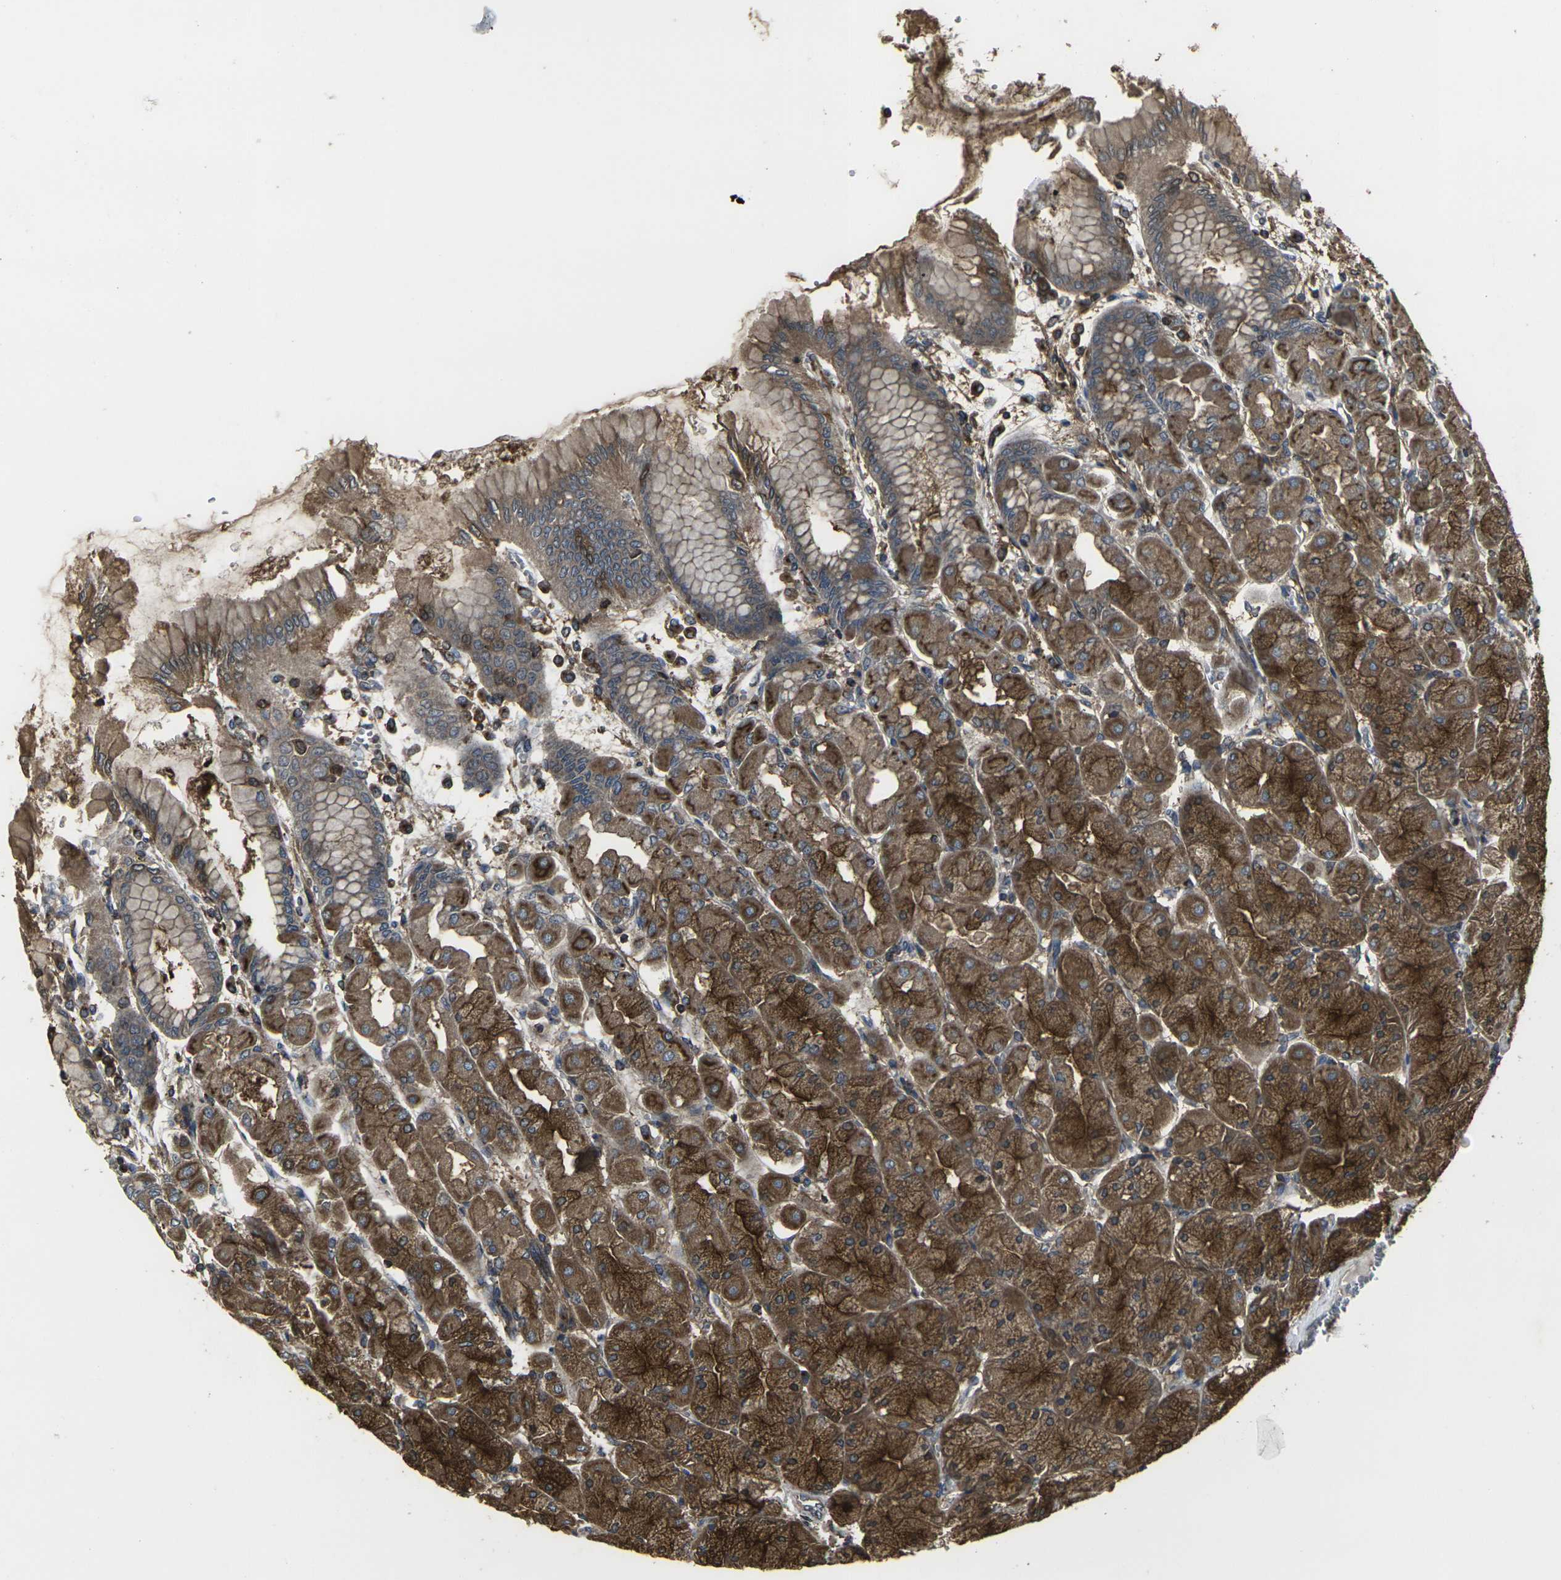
{"staining": {"intensity": "strong", "quantity": ">75%", "location": "cytoplasmic/membranous"}, "tissue": "stomach", "cell_type": "Glandular cells", "image_type": "normal", "snomed": [{"axis": "morphology", "description": "Normal tissue, NOS"}, {"axis": "topography", "description": "Stomach, upper"}], "caption": "High-magnification brightfield microscopy of benign stomach stained with DAB (brown) and counterstained with hematoxylin (blue). glandular cells exhibit strong cytoplasmic/membranous expression is present in approximately>75% of cells. Ihc stains the protein of interest in brown and the nuclei are stained blue.", "gene": "PRKACB", "patient": {"sex": "female", "age": 56}}